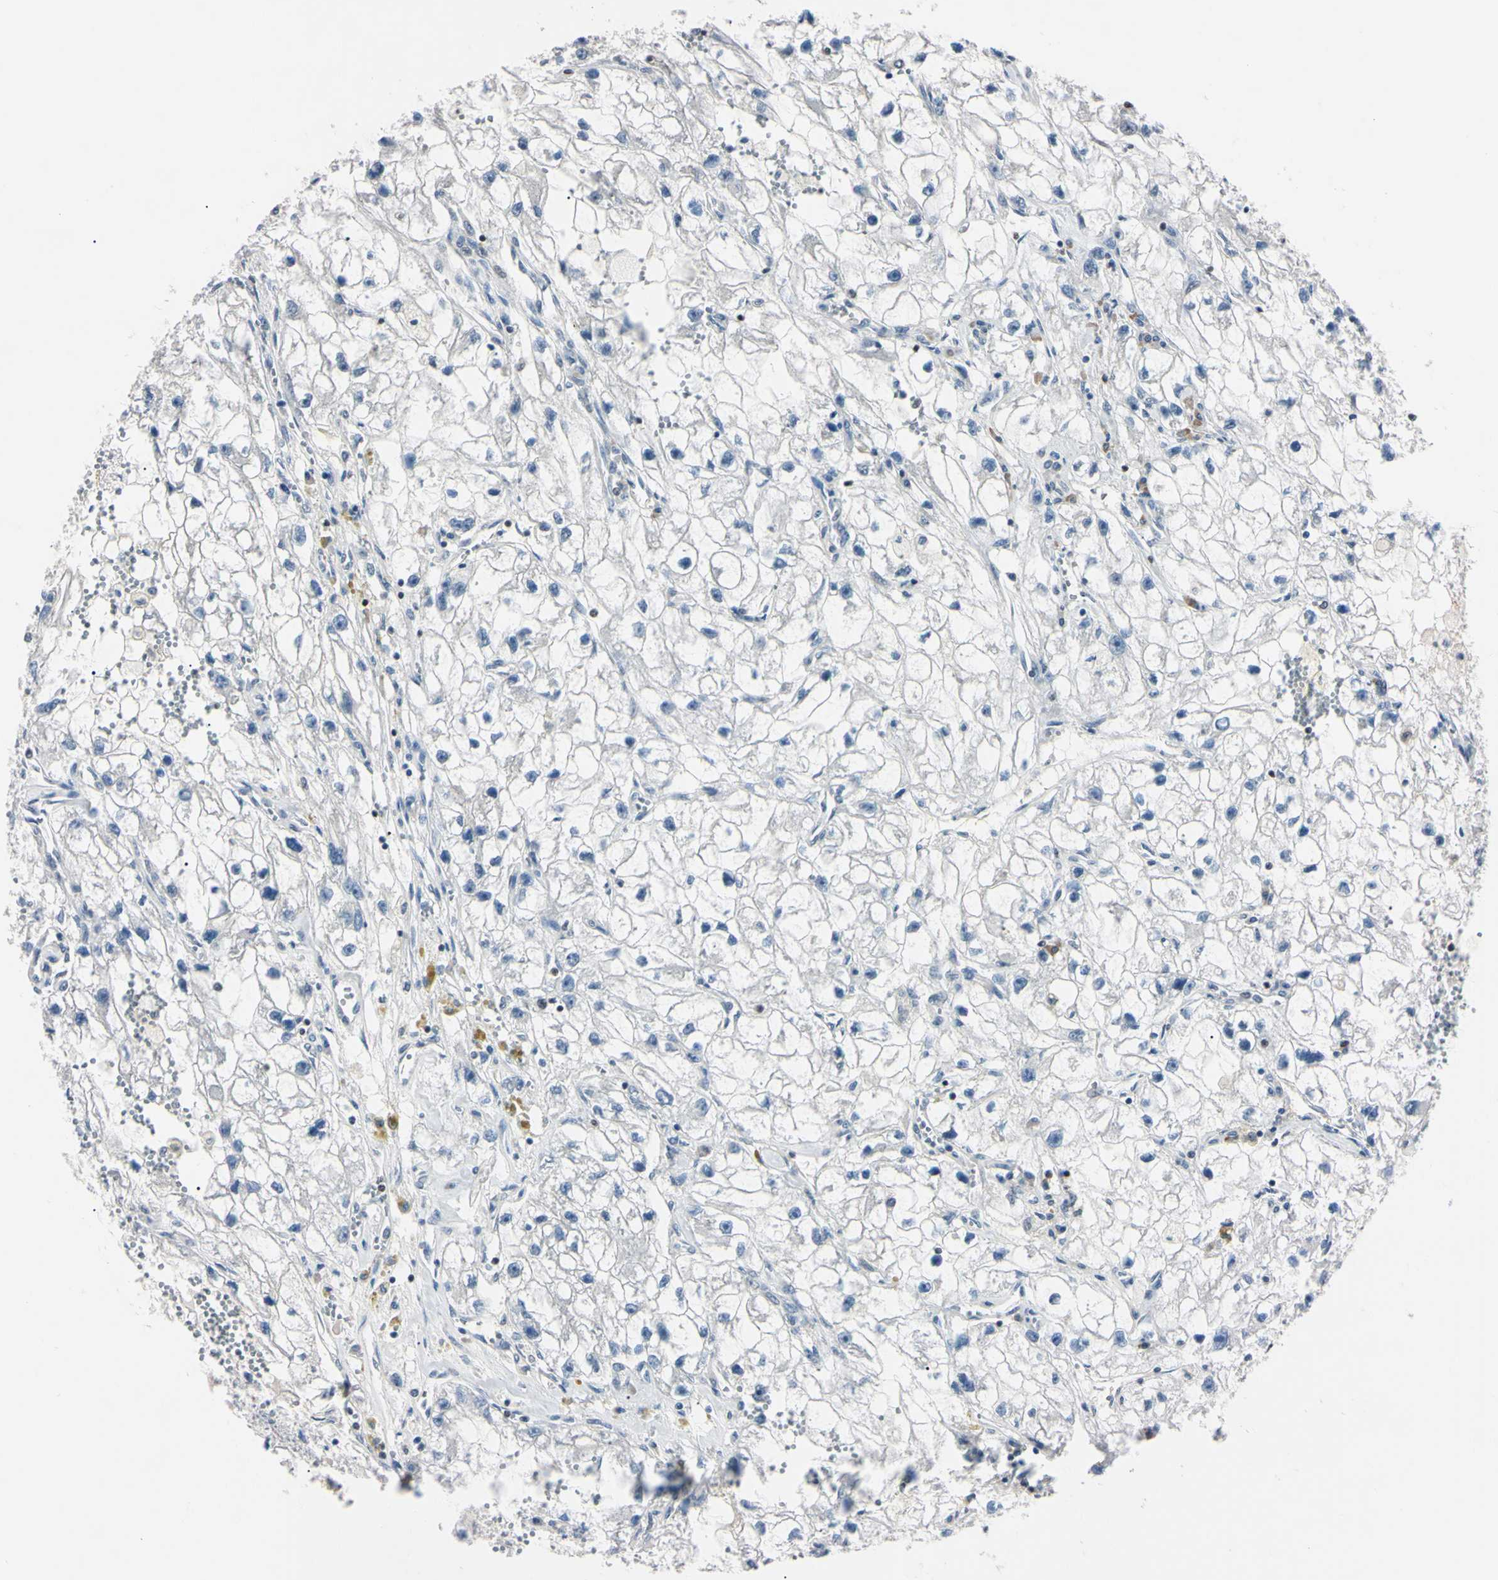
{"staining": {"intensity": "negative", "quantity": "none", "location": "none"}, "tissue": "renal cancer", "cell_type": "Tumor cells", "image_type": "cancer", "snomed": [{"axis": "morphology", "description": "Adenocarcinoma, NOS"}, {"axis": "topography", "description": "Kidney"}], "caption": "This image is of renal cancer stained with IHC to label a protein in brown with the nuclei are counter-stained blue. There is no expression in tumor cells.", "gene": "C1orf174", "patient": {"sex": "female", "age": 70}}